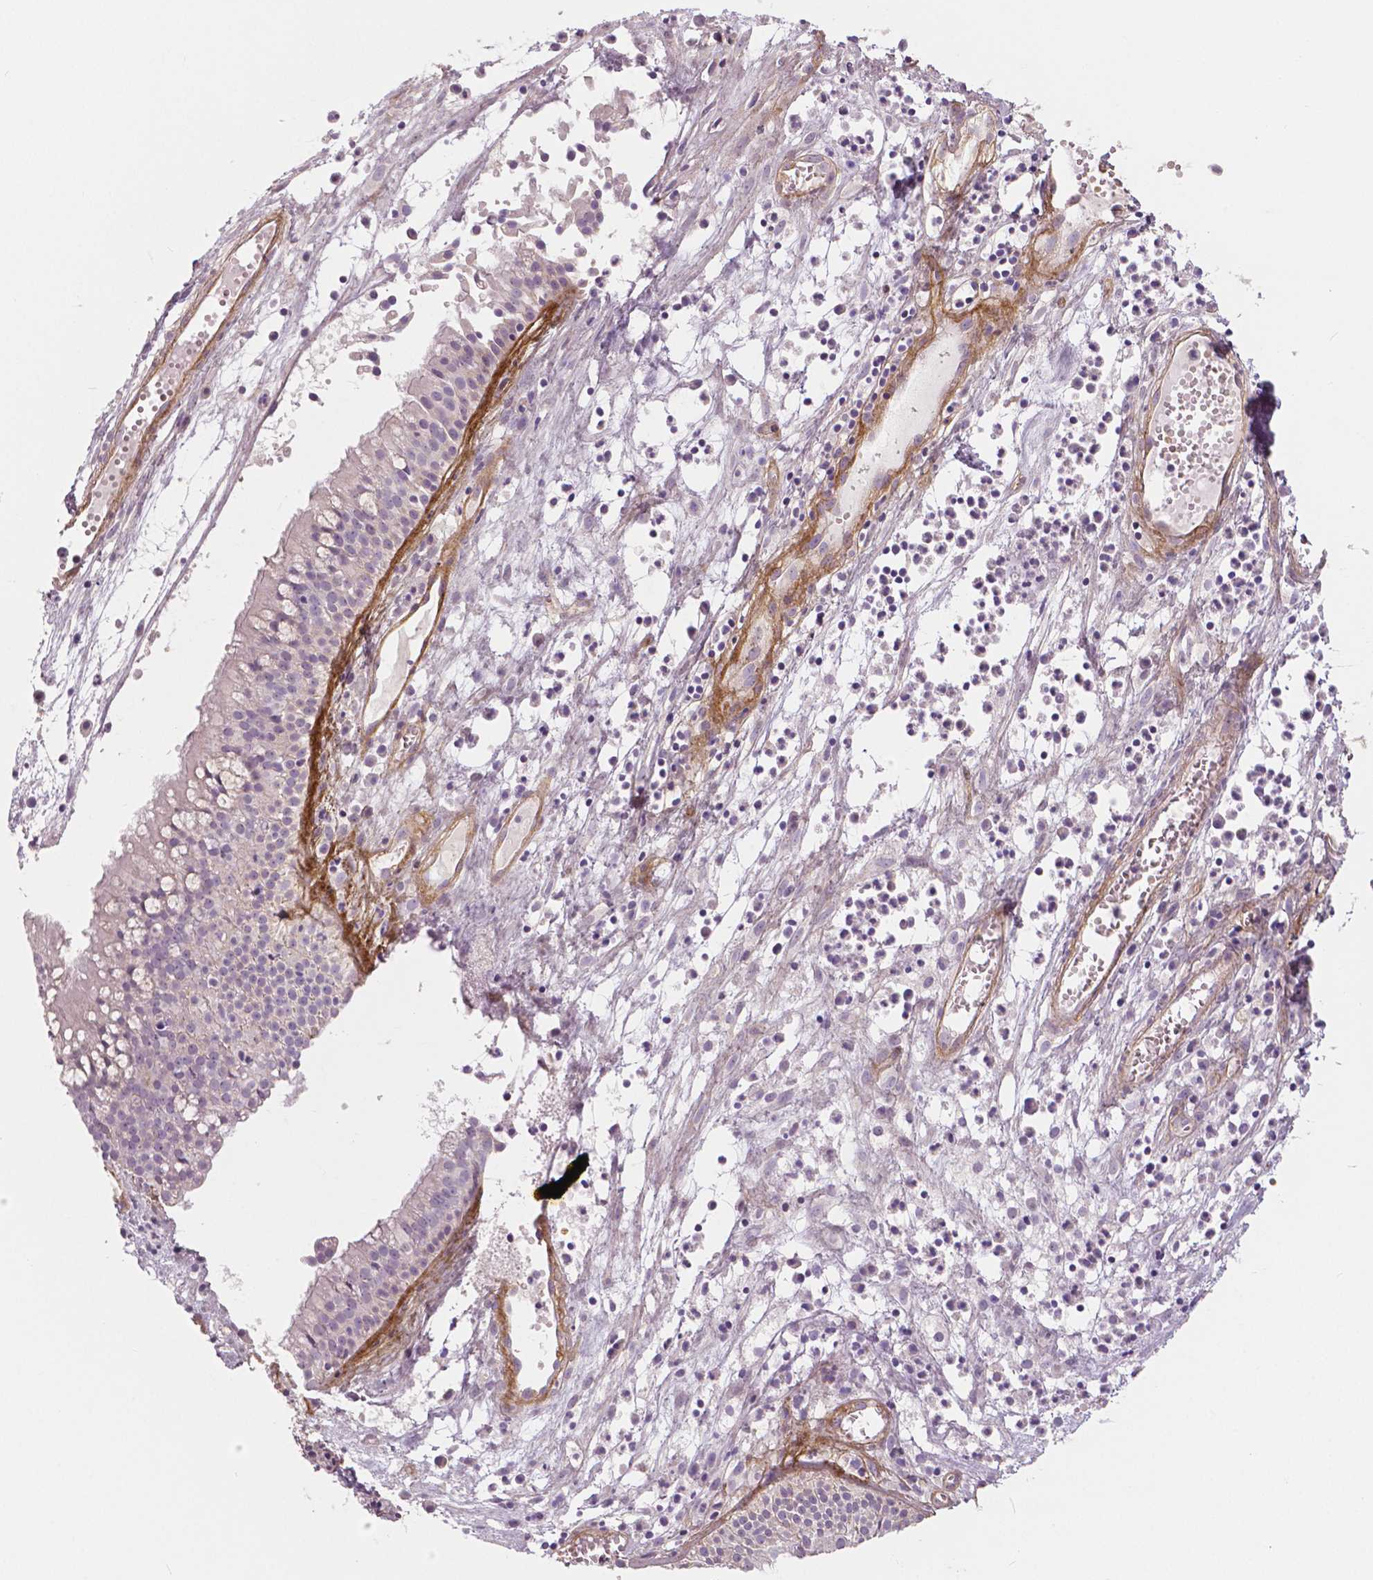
{"staining": {"intensity": "weak", "quantity": "<25%", "location": "cytoplasmic/membranous"}, "tissue": "nasopharynx", "cell_type": "Respiratory epithelial cells", "image_type": "normal", "snomed": [{"axis": "morphology", "description": "Normal tissue, NOS"}, {"axis": "topography", "description": "Nasopharynx"}], "caption": "IHC image of benign nasopharynx stained for a protein (brown), which shows no positivity in respiratory epithelial cells.", "gene": "FLT1", "patient": {"sex": "male", "age": 31}}